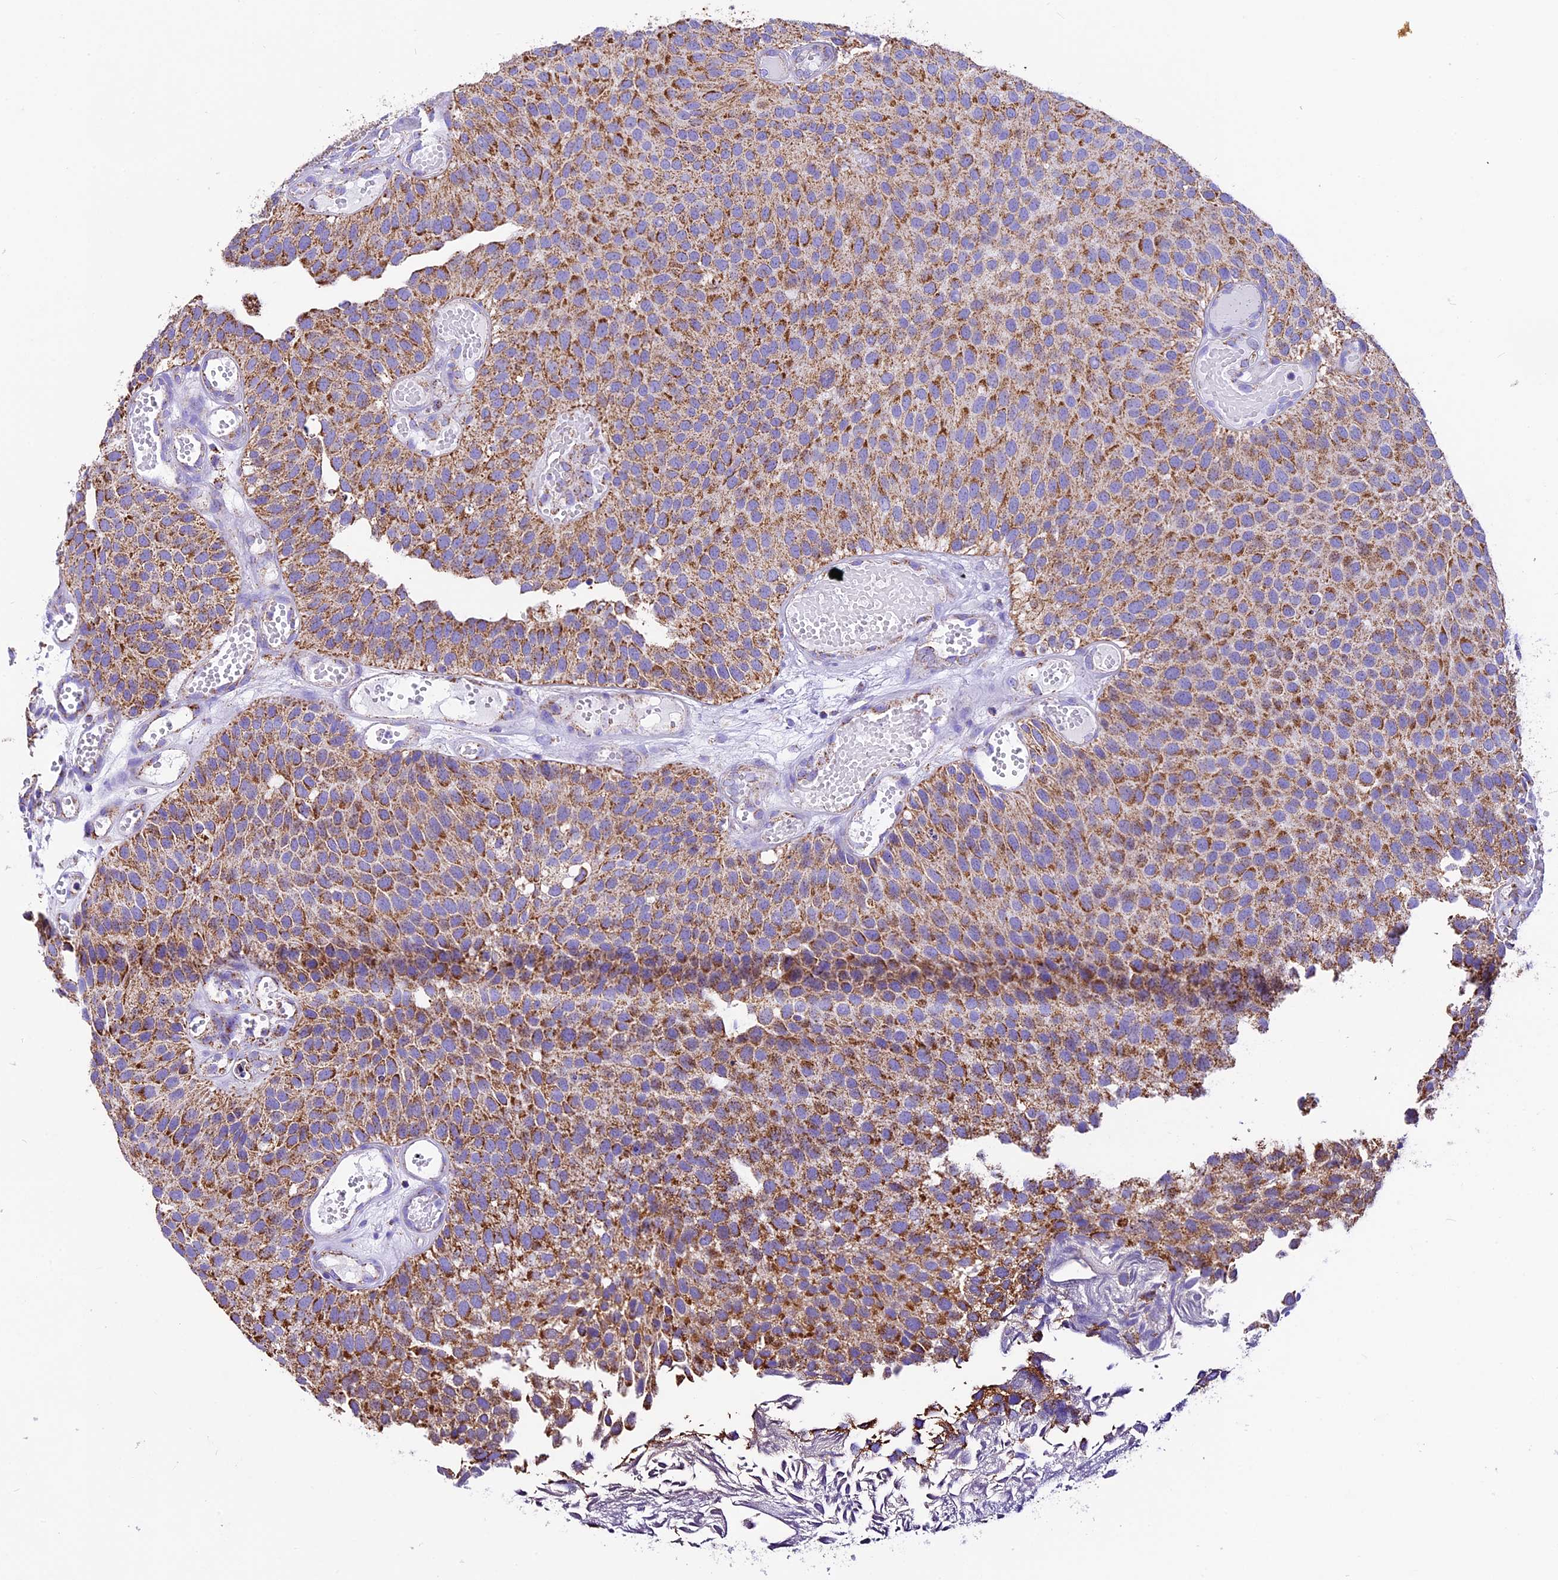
{"staining": {"intensity": "strong", "quantity": ">75%", "location": "cytoplasmic/membranous"}, "tissue": "urothelial cancer", "cell_type": "Tumor cells", "image_type": "cancer", "snomed": [{"axis": "morphology", "description": "Urothelial carcinoma, Low grade"}, {"axis": "topography", "description": "Urinary bladder"}], "caption": "Immunohistochemistry (DAB (3,3'-diaminobenzidine)) staining of human urothelial cancer exhibits strong cytoplasmic/membranous protein staining in approximately >75% of tumor cells.", "gene": "DCAF5", "patient": {"sex": "male", "age": 89}}